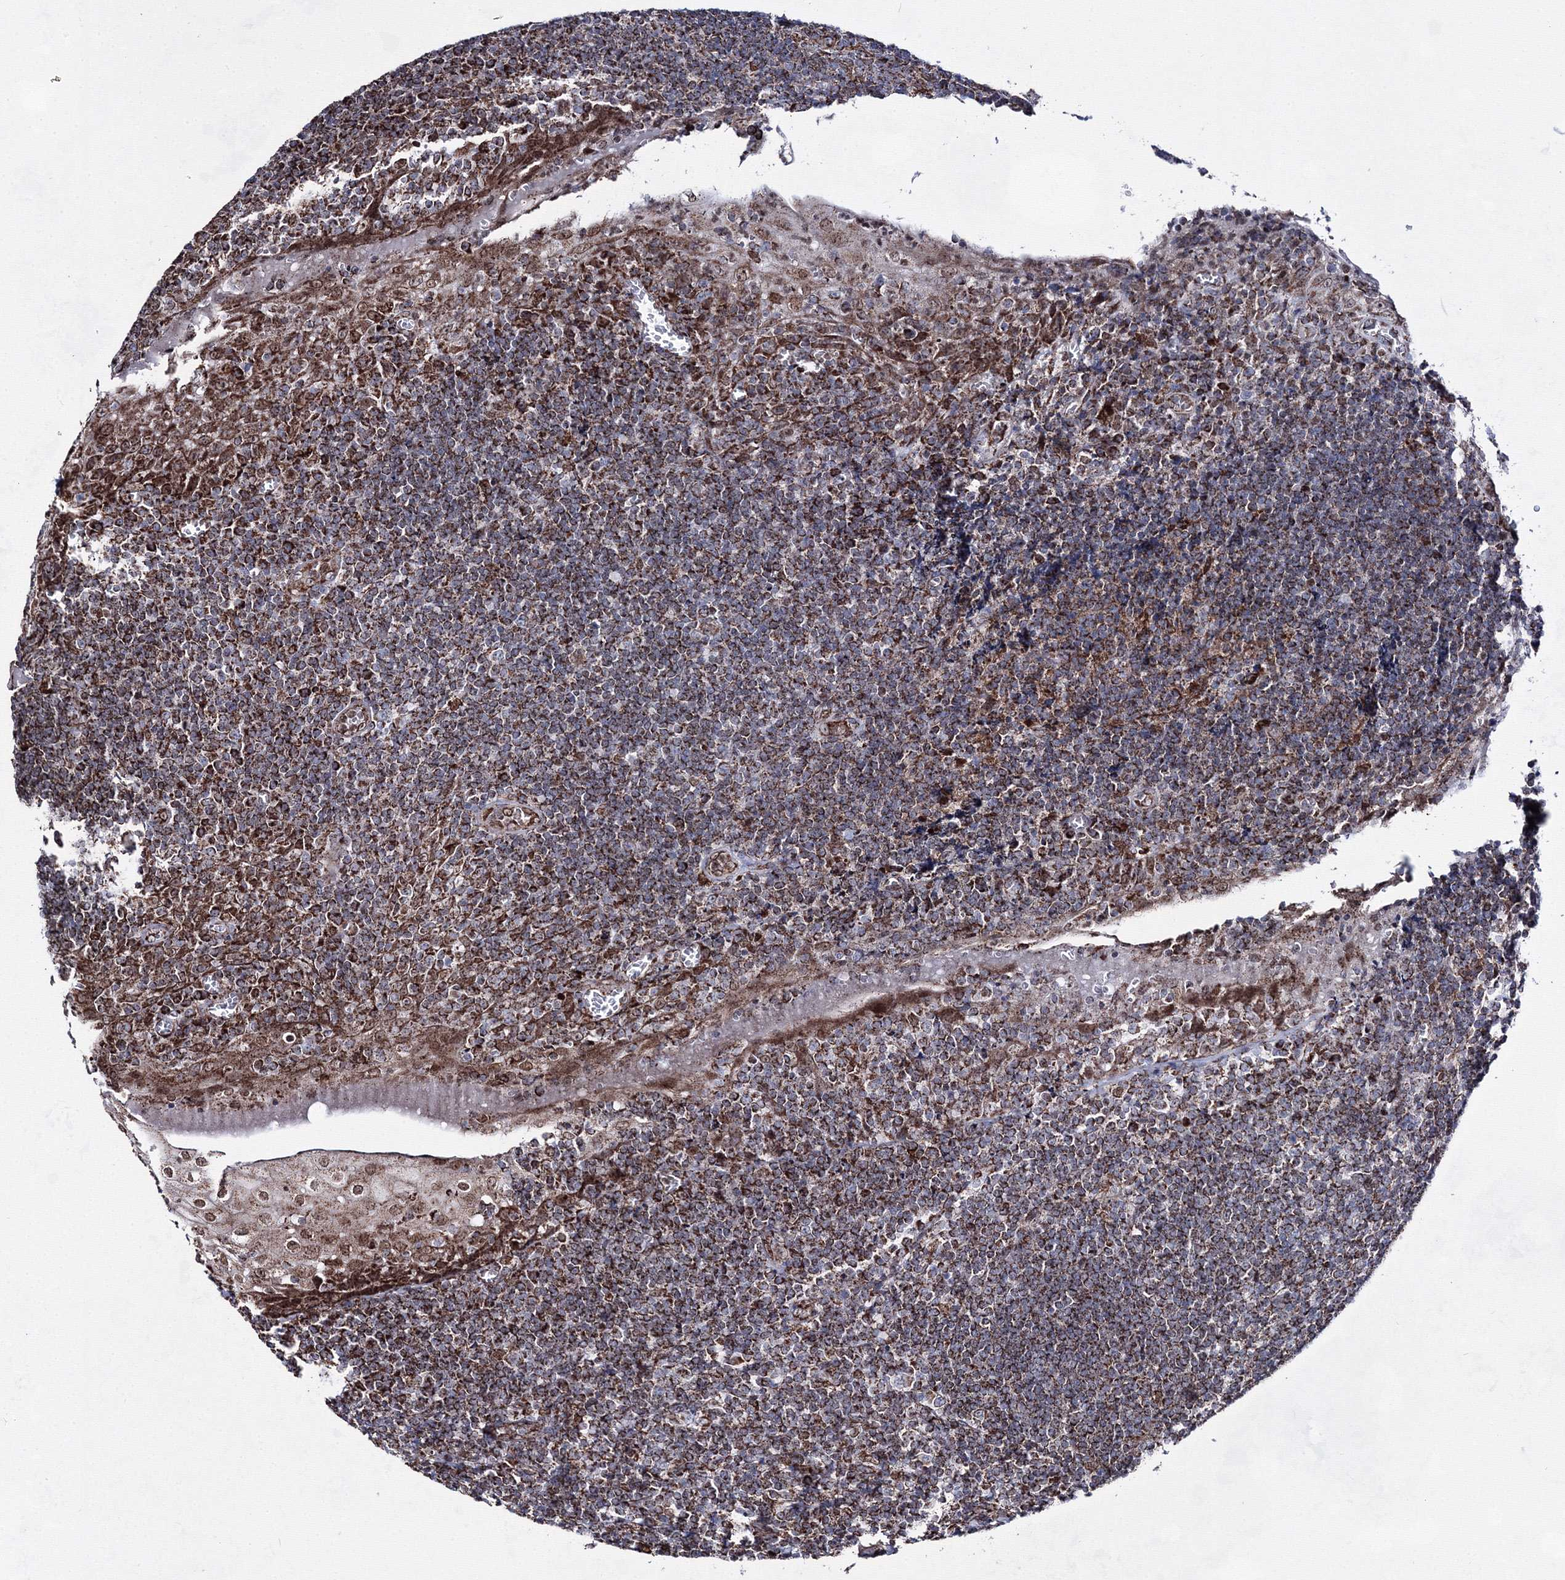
{"staining": {"intensity": "moderate", "quantity": "25%-75%", "location": "cytoplasmic/membranous"}, "tissue": "tonsil", "cell_type": "Germinal center cells", "image_type": "normal", "snomed": [{"axis": "morphology", "description": "Normal tissue, NOS"}, {"axis": "topography", "description": "Tonsil"}], "caption": "The photomicrograph shows immunohistochemical staining of normal tonsil. There is moderate cytoplasmic/membranous staining is appreciated in about 25%-75% of germinal center cells. The staining was performed using DAB, with brown indicating positive protein expression. Nuclei are stained blue with hematoxylin.", "gene": "HADHB", "patient": {"sex": "male", "age": 37}}